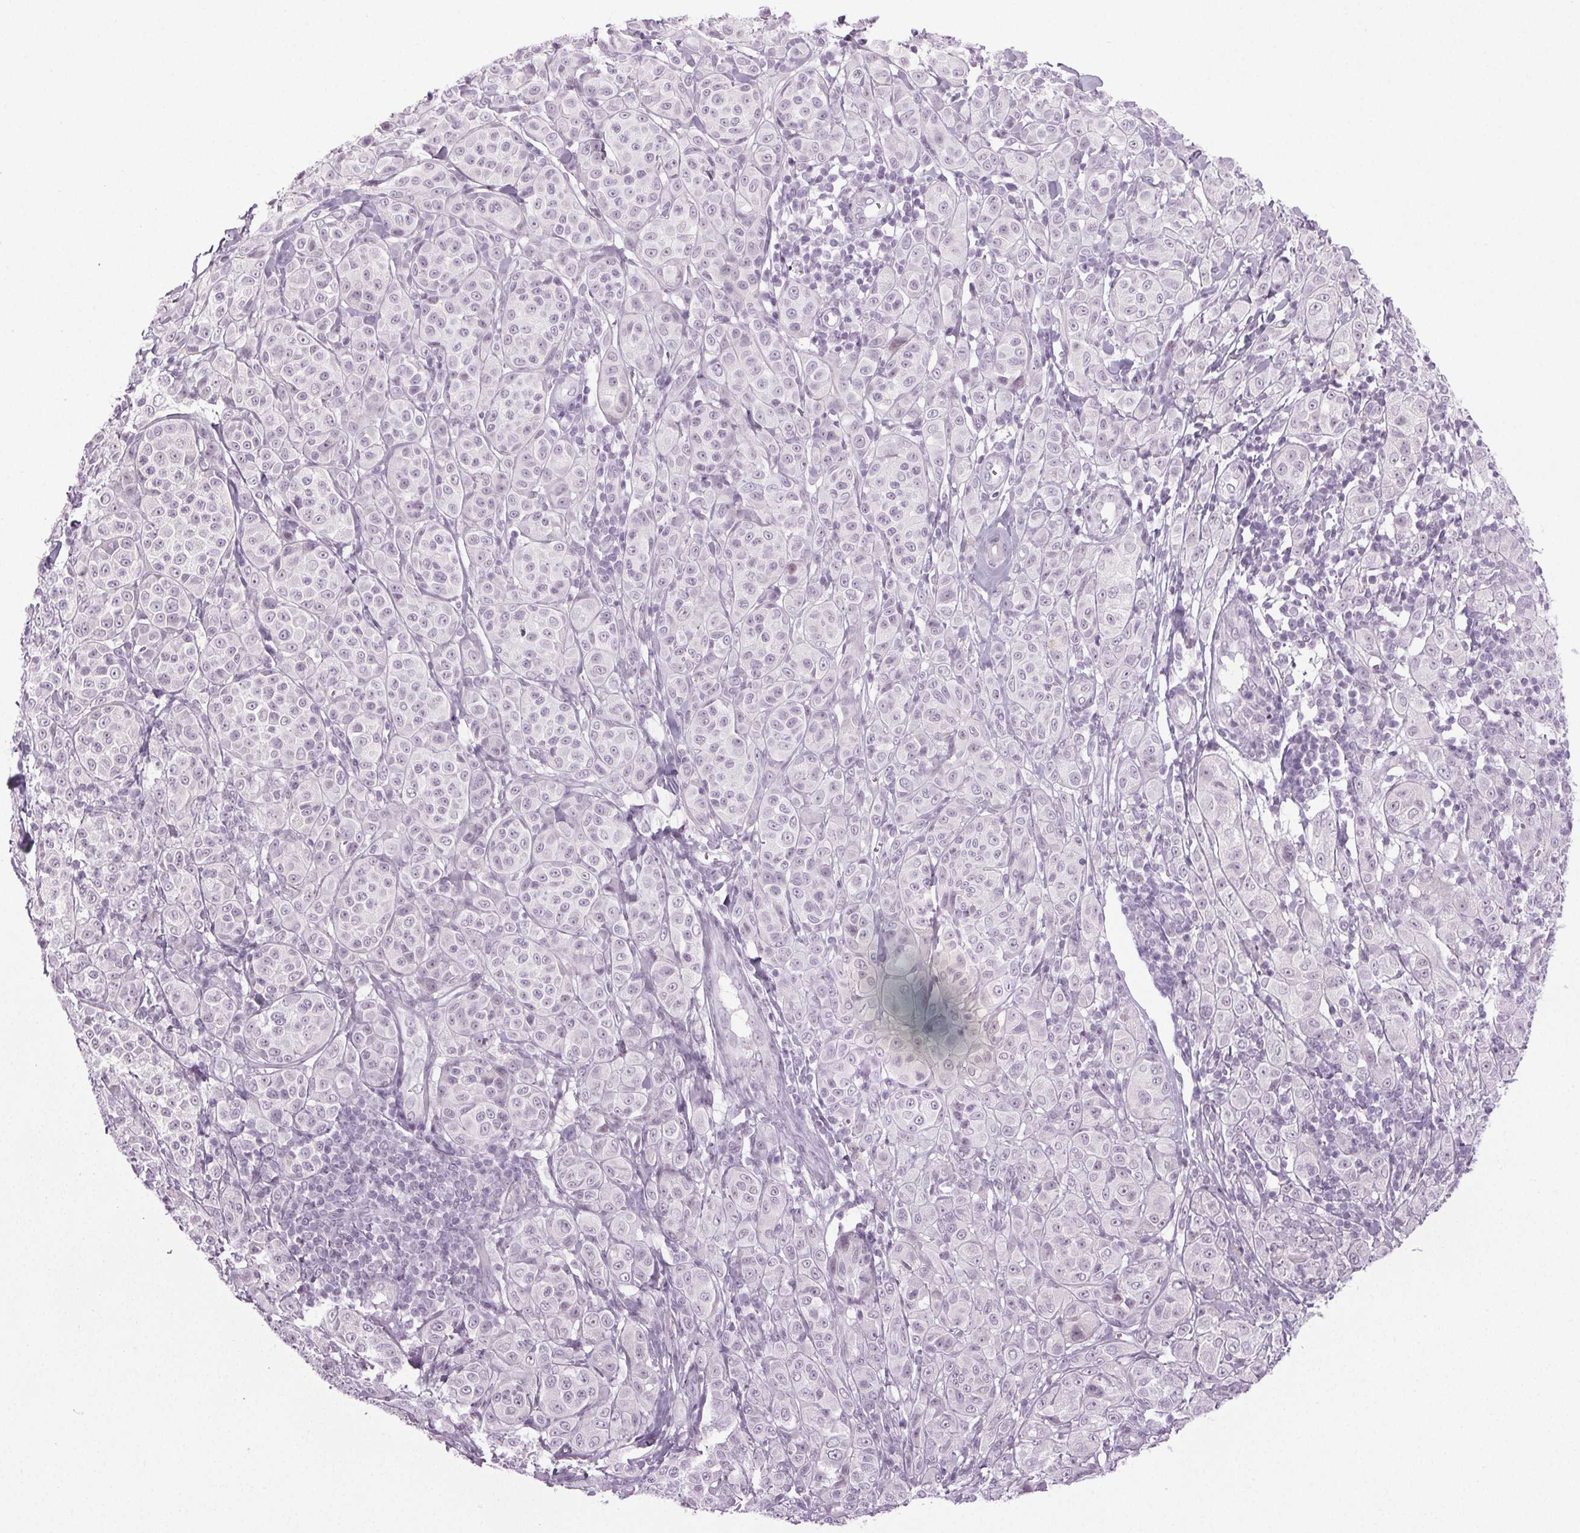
{"staining": {"intensity": "negative", "quantity": "none", "location": "none"}, "tissue": "melanoma", "cell_type": "Tumor cells", "image_type": "cancer", "snomed": [{"axis": "morphology", "description": "Malignant melanoma, NOS"}, {"axis": "topography", "description": "Skin"}], "caption": "An image of melanoma stained for a protein reveals no brown staining in tumor cells.", "gene": "IGF2BP1", "patient": {"sex": "male", "age": 89}}